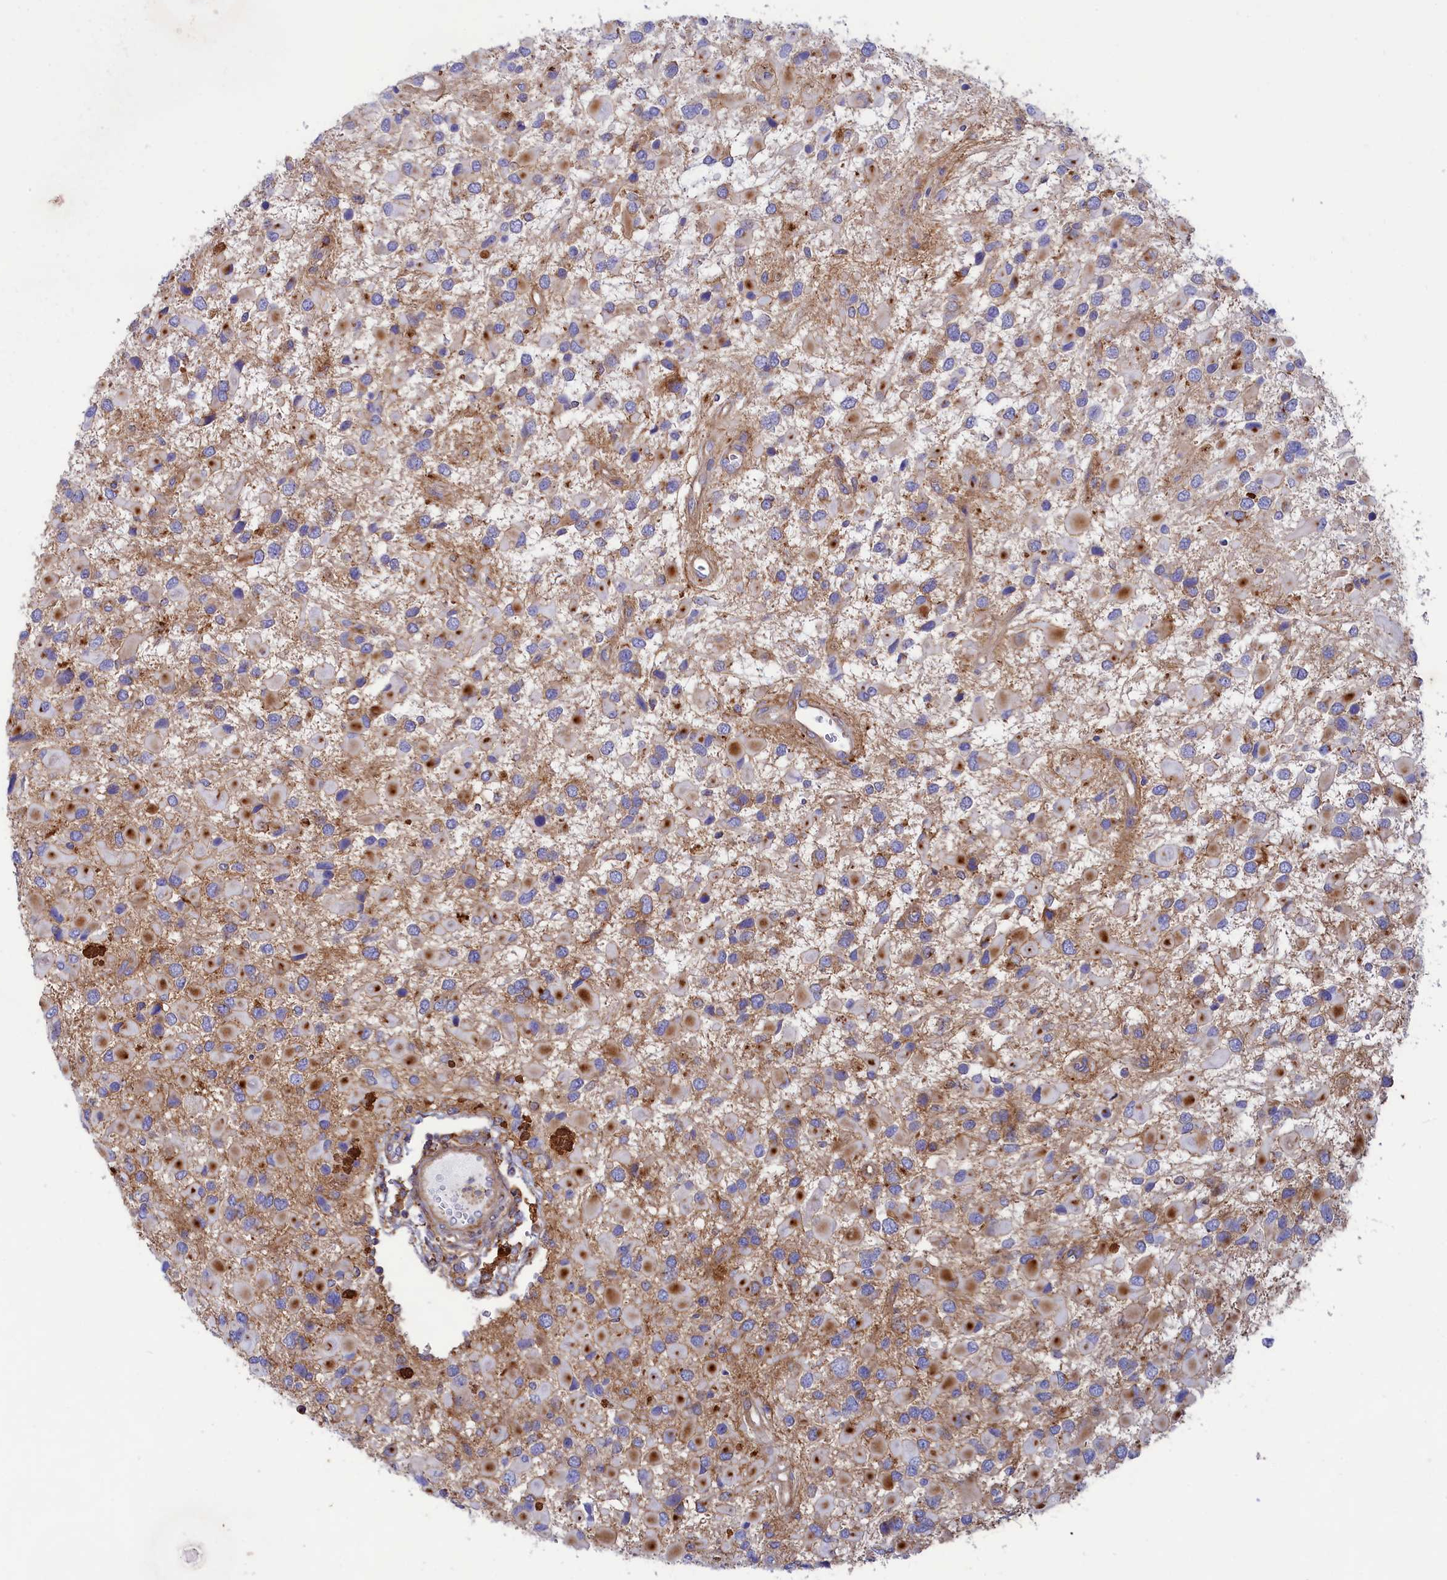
{"staining": {"intensity": "negative", "quantity": "none", "location": "none"}, "tissue": "glioma", "cell_type": "Tumor cells", "image_type": "cancer", "snomed": [{"axis": "morphology", "description": "Glioma, malignant, High grade"}, {"axis": "topography", "description": "Brain"}], "caption": "A histopathology image of high-grade glioma (malignant) stained for a protein reveals no brown staining in tumor cells.", "gene": "SCAMP4", "patient": {"sex": "male", "age": 53}}